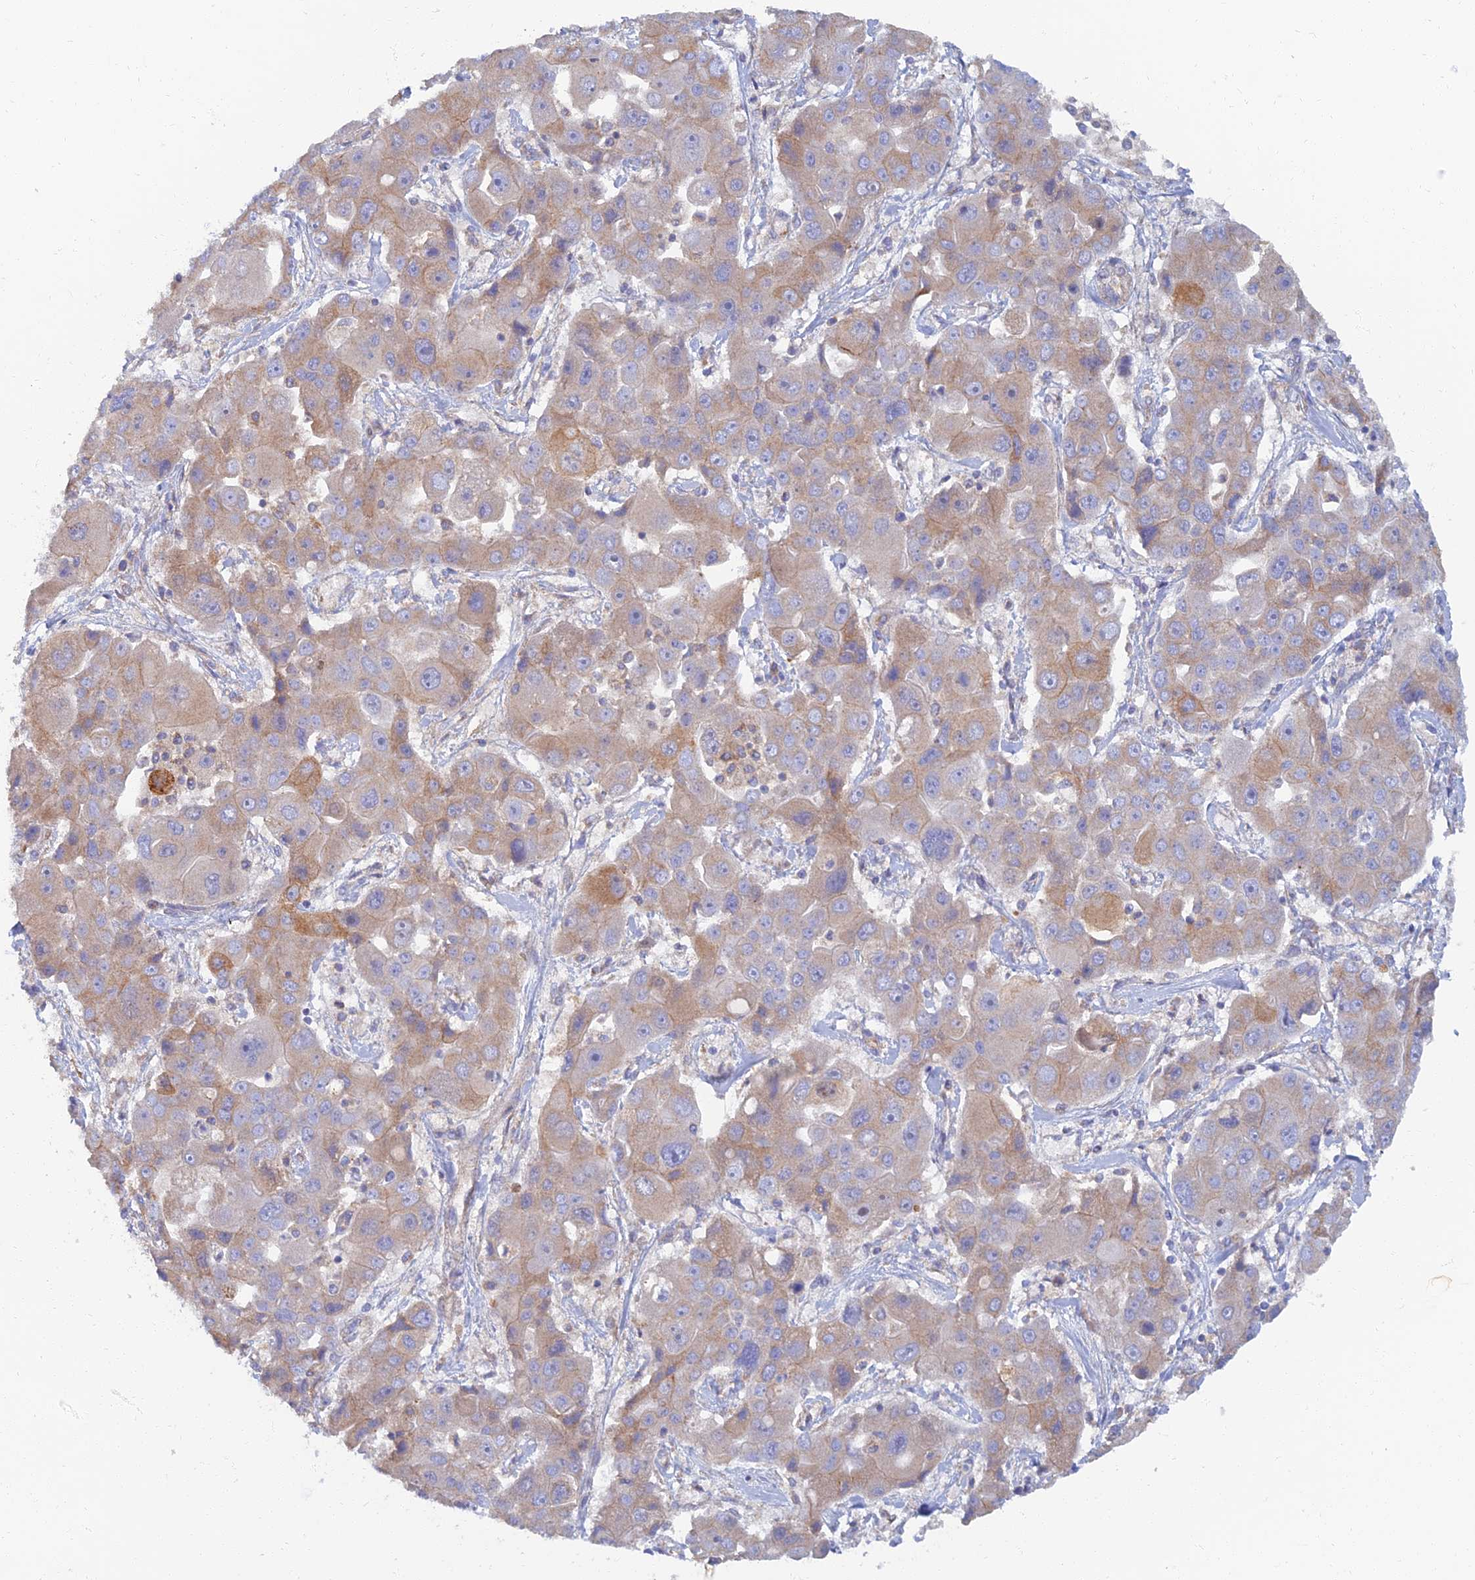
{"staining": {"intensity": "moderate", "quantity": "25%-75%", "location": "cytoplasmic/membranous"}, "tissue": "liver cancer", "cell_type": "Tumor cells", "image_type": "cancer", "snomed": [{"axis": "morphology", "description": "Cholangiocarcinoma"}, {"axis": "topography", "description": "Liver"}], "caption": "DAB immunohistochemical staining of cholangiocarcinoma (liver) demonstrates moderate cytoplasmic/membranous protein positivity in about 25%-75% of tumor cells. (DAB IHC with brightfield microscopy, high magnification).", "gene": "TMEM44", "patient": {"sex": "male", "age": 67}}